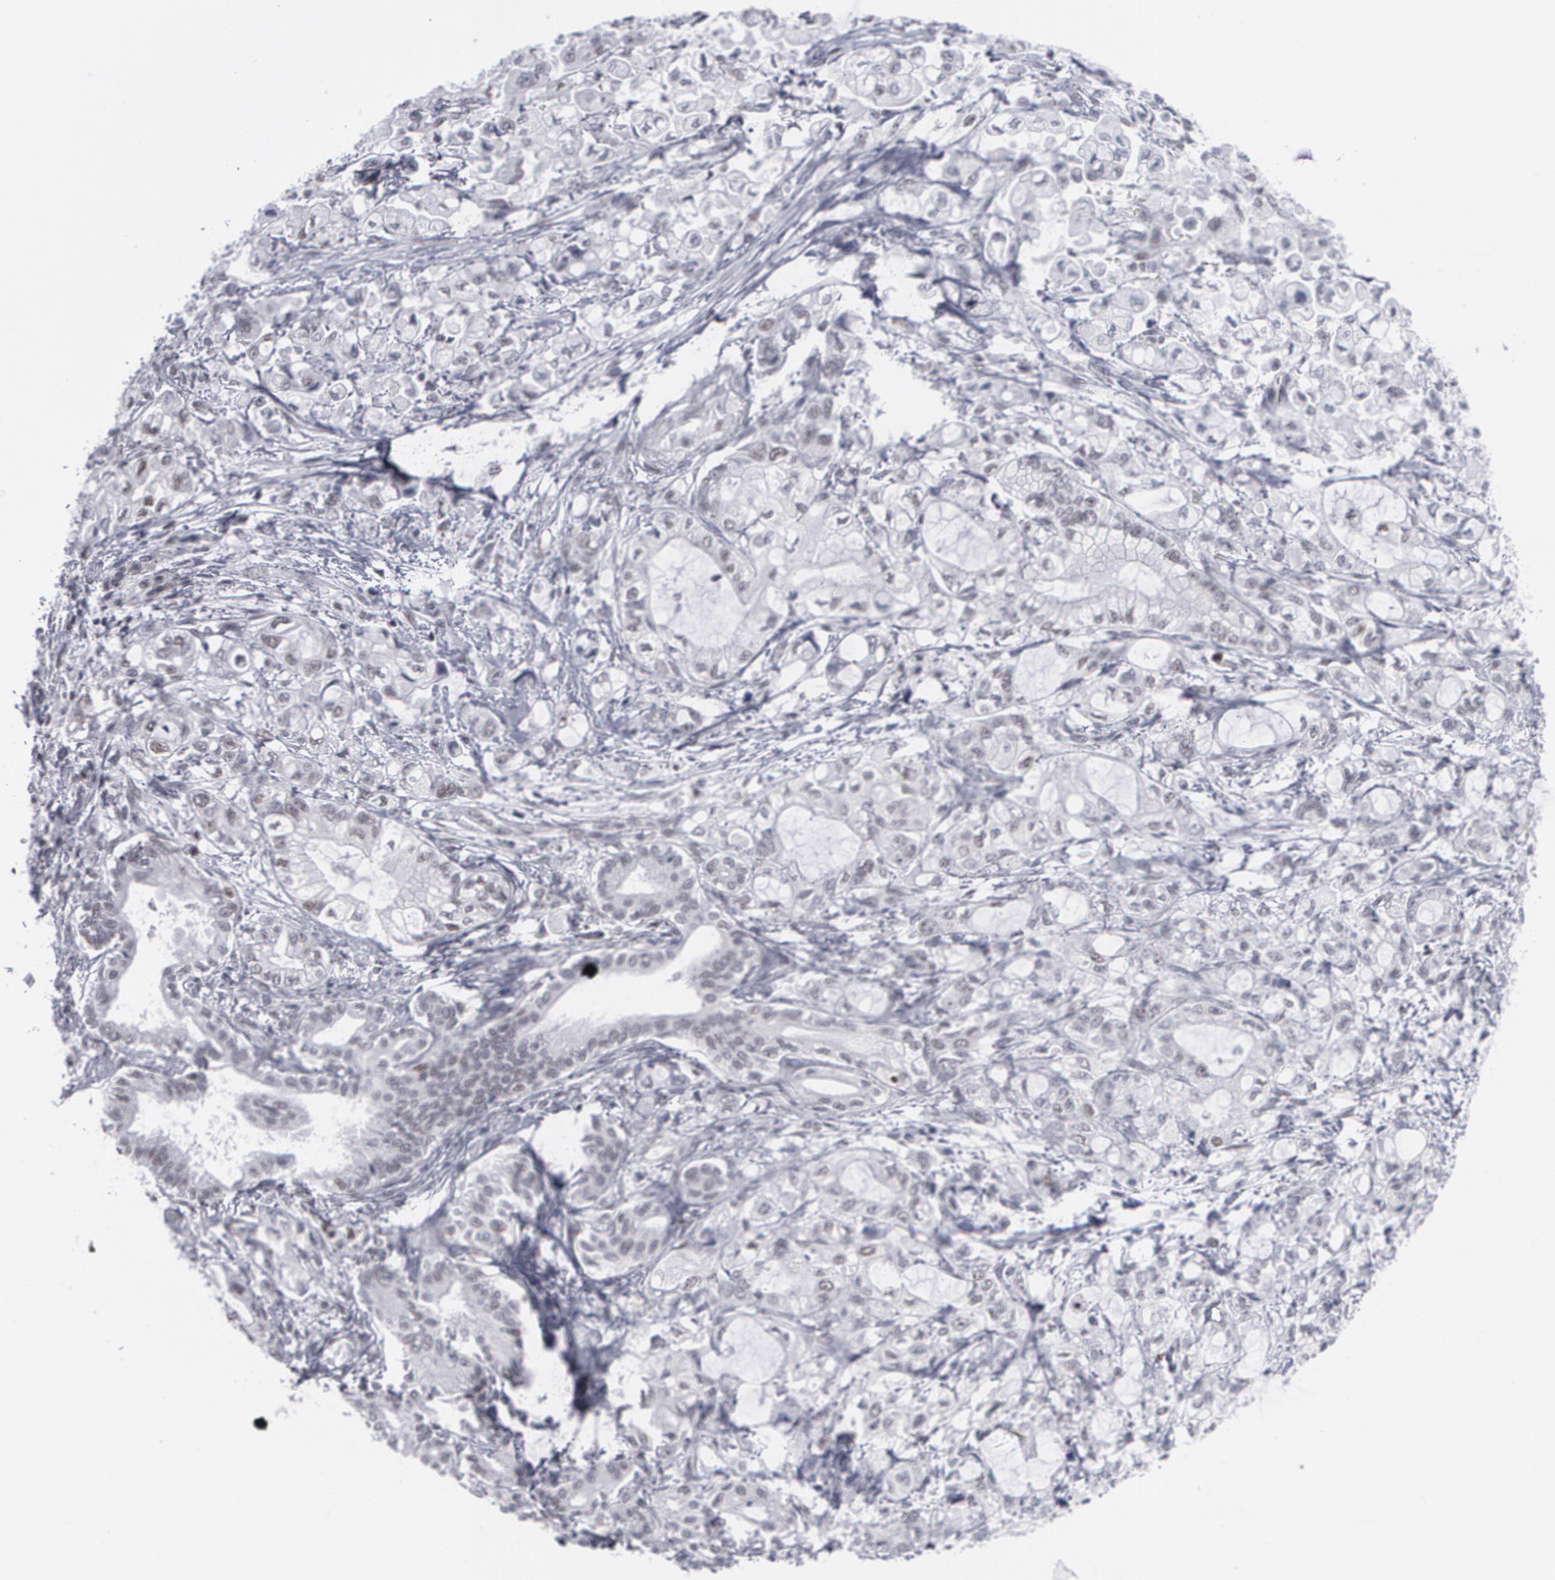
{"staining": {"intensity": "negative", "quantity": "none", "location": "none"}, "tissue": "pancreatic cancer", "cell_type": "Tumor cells", "image_type": "cancer", "snomed": [{"axis": "morphology", "description": "Adenocarcinoma, NOS"}, {"axis": "topography", "description": "Pancreas"}], "caption": "This is an immunohistochemistry photomicrograph of human pancreatic cancer. There is no staining in tumor cells.", "gene": "MCL1", "patient": {"sex": "male", "age": 79}}